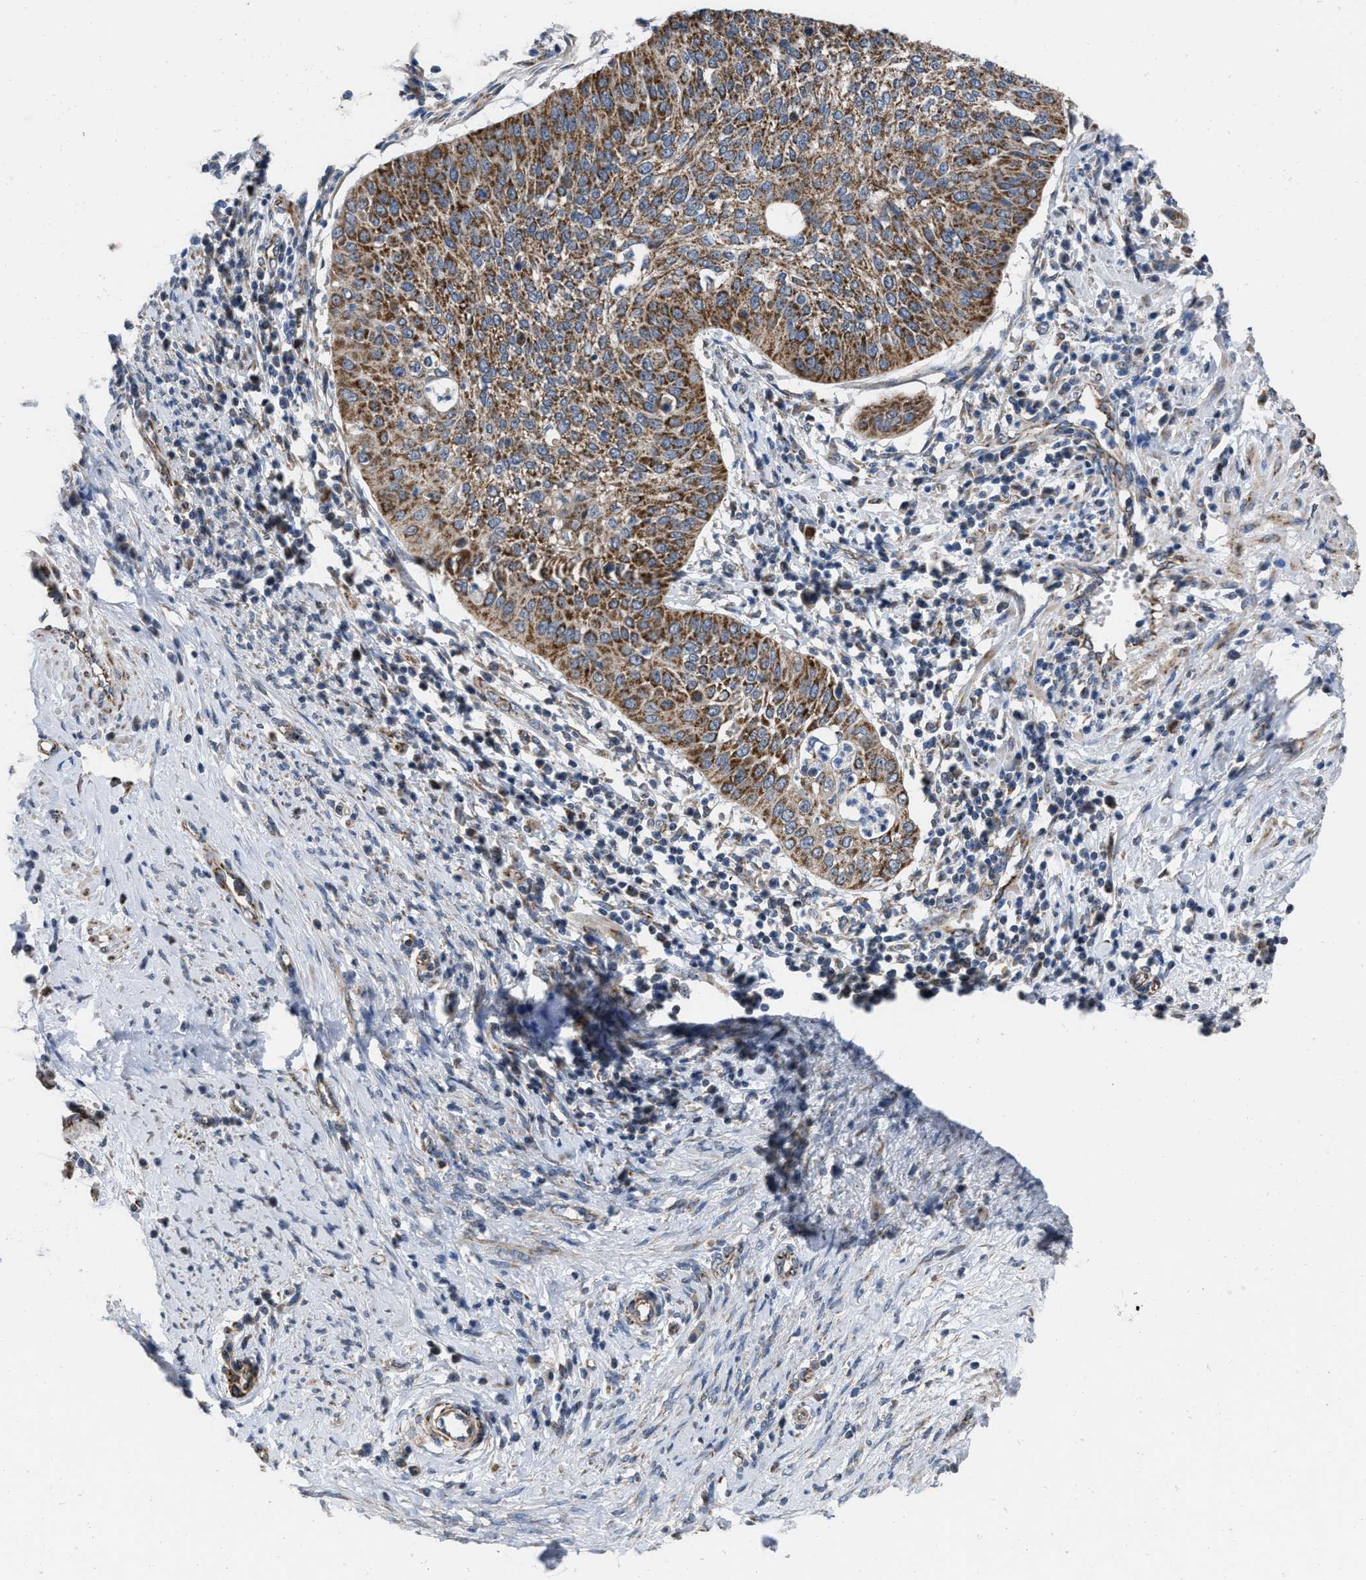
{"staining": {"intensity": "strong", "quantity": ">75%", "location": "cytoplasmic/membranous"}, "tissue": "cervical cancer", "cell_type": "Tumor cells", "image_type": "cancer", "snomed": [{"axis": "morphology", "description": "Normal tissue, NOS"}, {"axis": "morphology", "description": "Squamous cell carcinoma, NOS"}, {"axis": "topography", "description": "Cervix"}], "caption": "An immunohistochemistry image of neoplastic tissue is shown. Protein staining in brown shows strong cytoplasmic/membranous positivity in cervical cancer (squamous cell carcinoma) within tumor cells.", "gene": "AKAP1", "patient": {"sex": "female", "age": 39}}